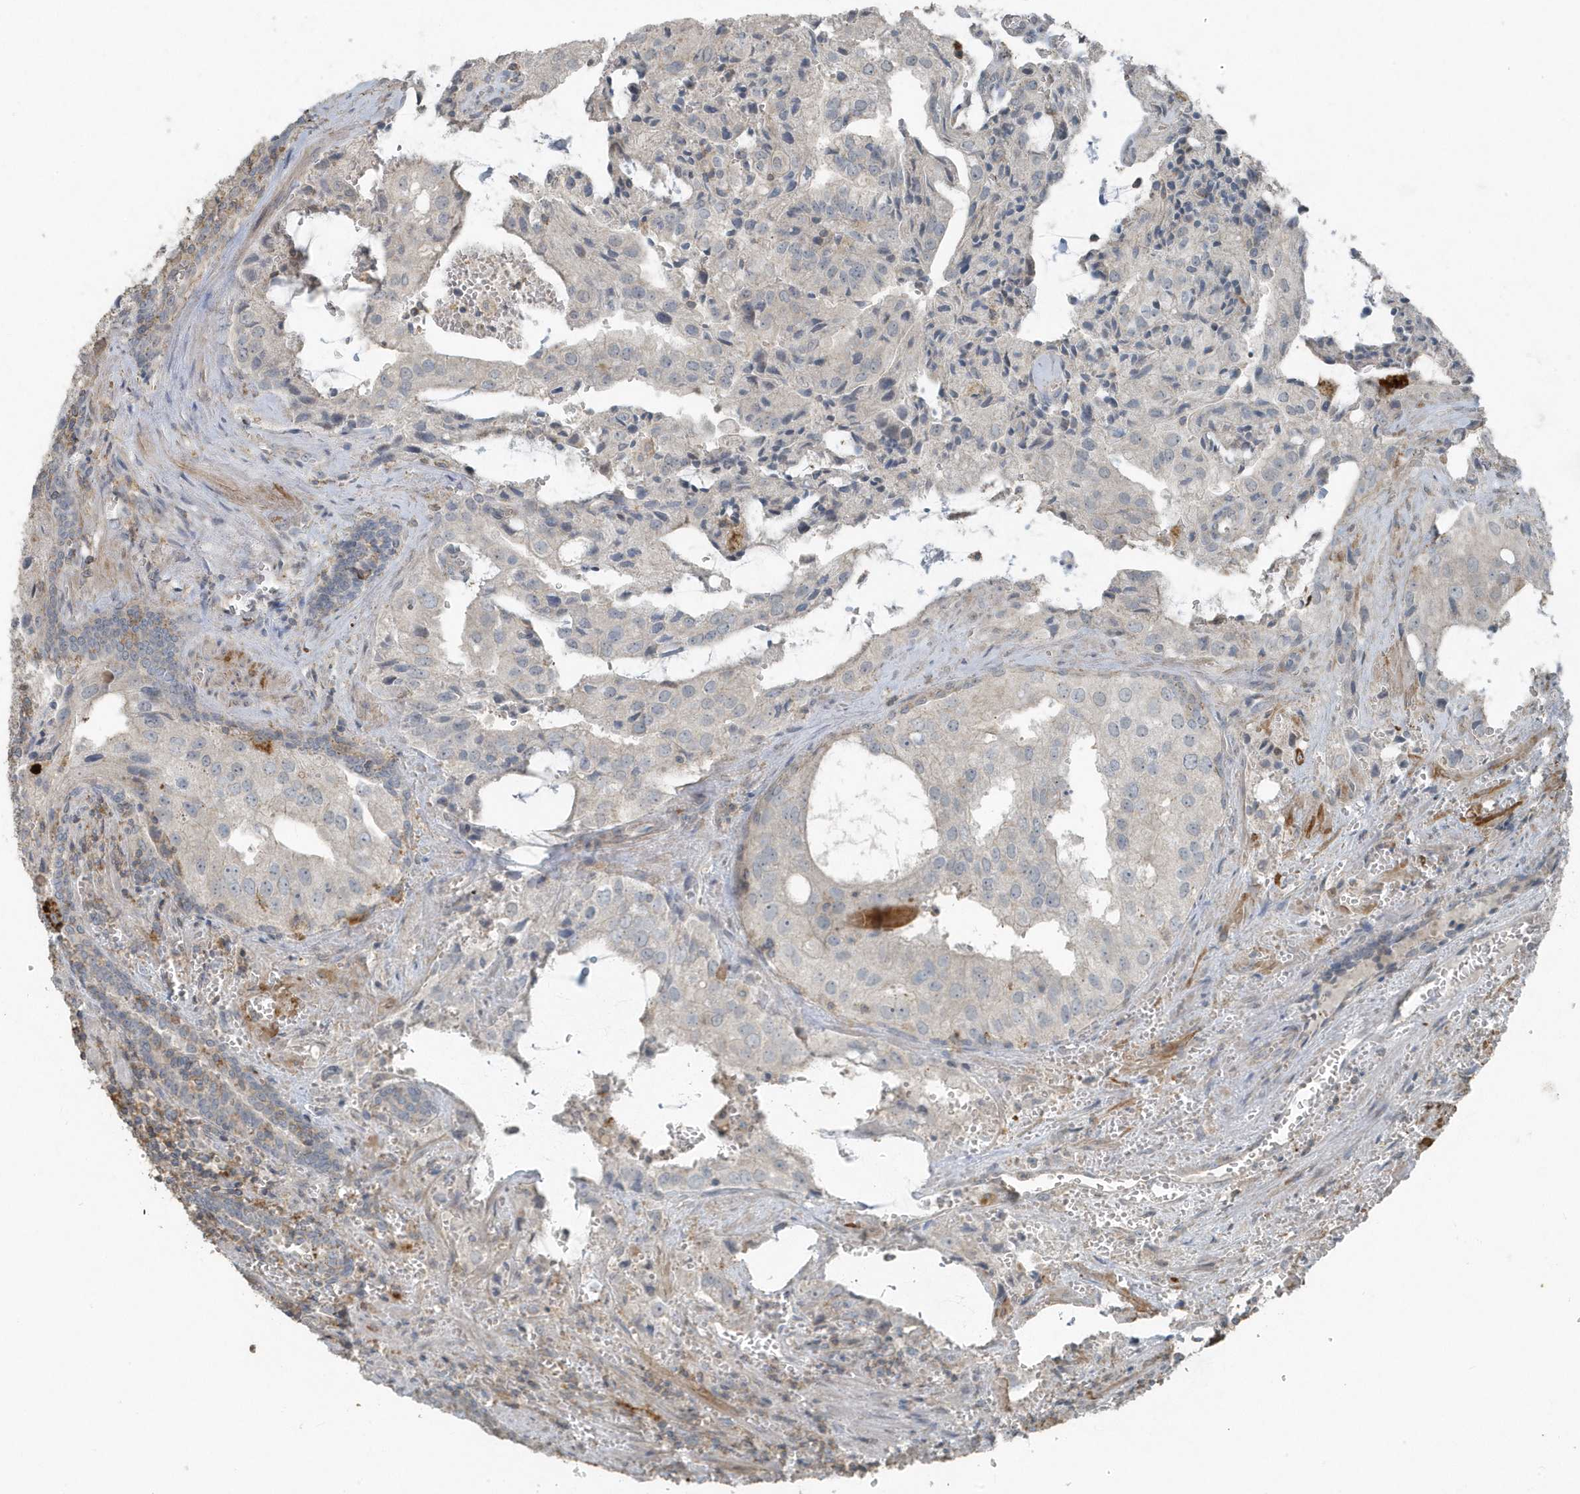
{"staining": {"intensity": "negative", "quantity": "none", "location": "none"}, "tissue": "prostate cancer", "cell_type": "Tumor cells", "image_type": "cancer", "snomed": [{"axis": "morphology", "description": "Adenocarcinoma, High grade"}, {"axis": "topography", "description": "Prostate"}], "caption": "A photomicrograph of human prostate cancer (high-grade adenocarcinoma) is negative for staining in tumor cells. (DAB IHC visualized using brightfield microscopy, high magnification).", "gene": "ACTC1", "patient": {"sex": "male", "age": 68}}